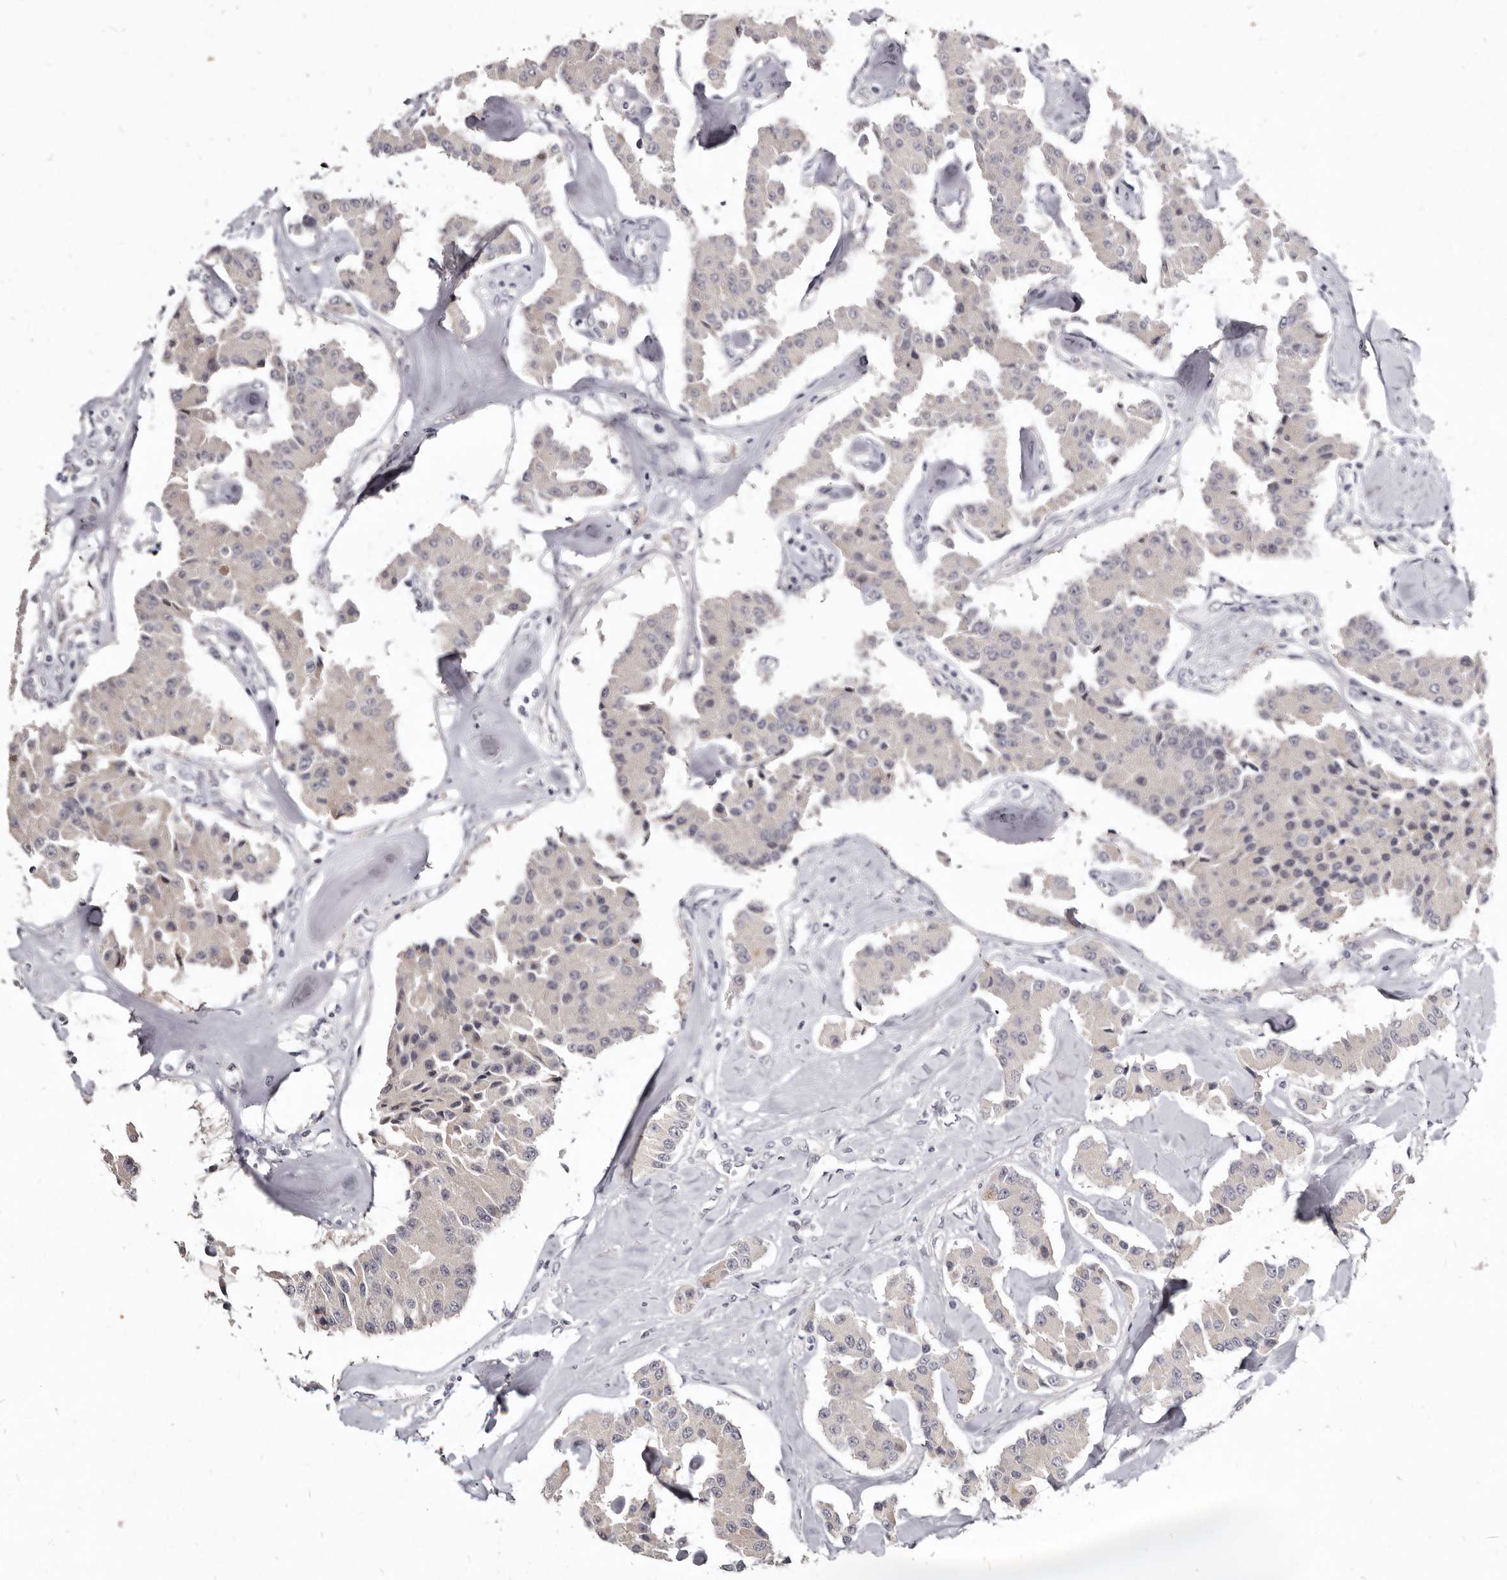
{"staining": {"intensity": "negative", "quantity": "none", "location": "none"}, "tissue": "carcinoid", "cell_type": "Tumor cells", "image_type": "cancer", "snomed": [{"axis": "morphology", "description": "Carcinoid, malignant, NOS"}, {"axis": "topography", "description": "Pancreas"}], "caption": "Carcinoid (malignant) was stained to show a protein in brown. There is no significant expression in tumor cells. (Stains: DAB immunohistochemistry with hematoxylin counter stain, Microscopy: brightfield microscopy at high magnification).", "gene": "KLHL4", "patient": {"sex": "male", "age": 41}}